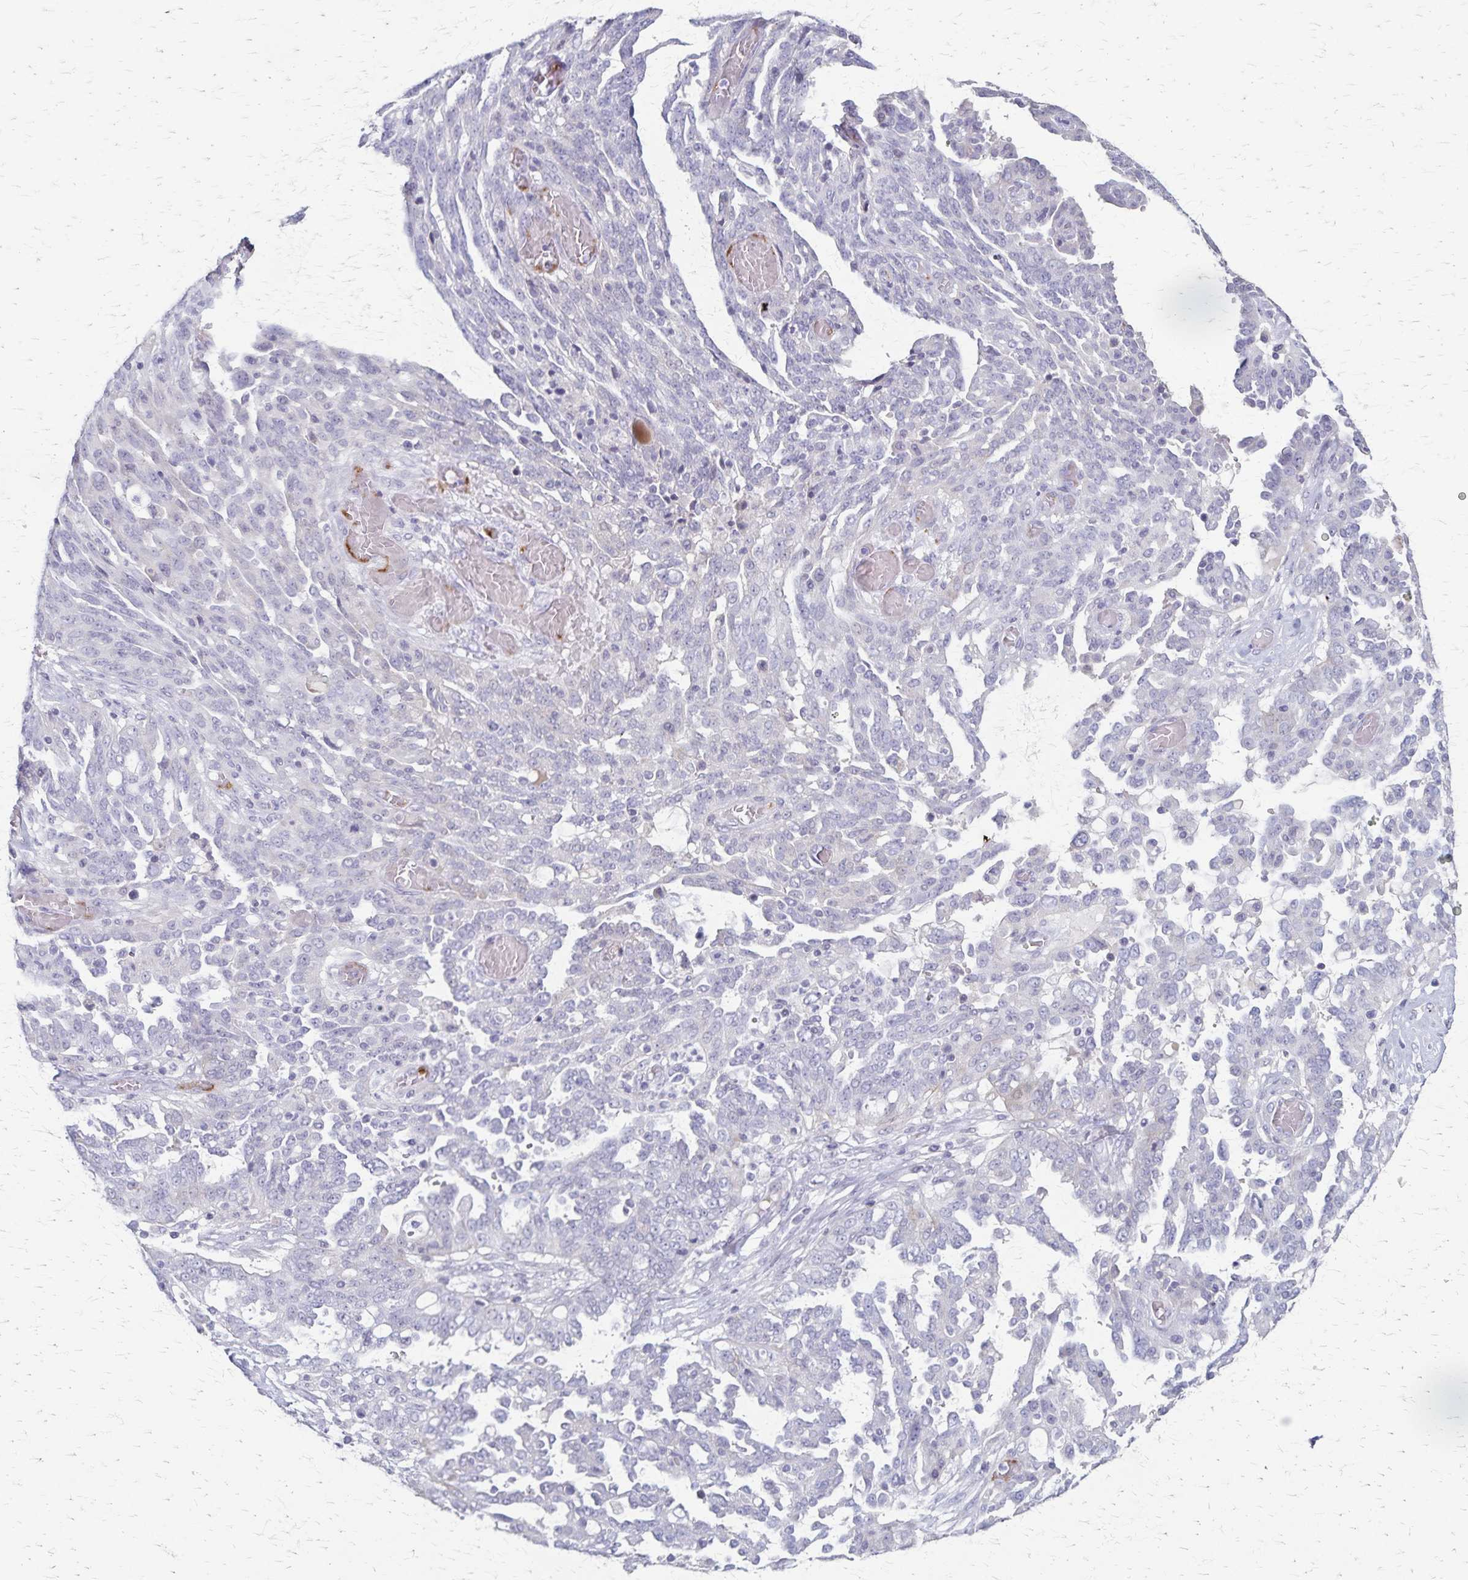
{"staining": {"intensity": "negative", "quantity": "none", "location": "none"}, "tissue": "ovarian cancer", "cell_type": "Tumor cells", "image_type": "cancer", "snomed": [{"axis": "morphology", "description": "Cystadenocarcinoma, serous, NOS"}, {"axis": "topography", "description": "Ovary"}], "caption": "Immunohistochemistry histopathology image of human ovarian cancer (serous cystadenocarcinoma) stained for a protein (brown), which displays no positivity in tumor cells.", "gene": "RASL10B", "patient": {"sex": "female", "age": 67}}